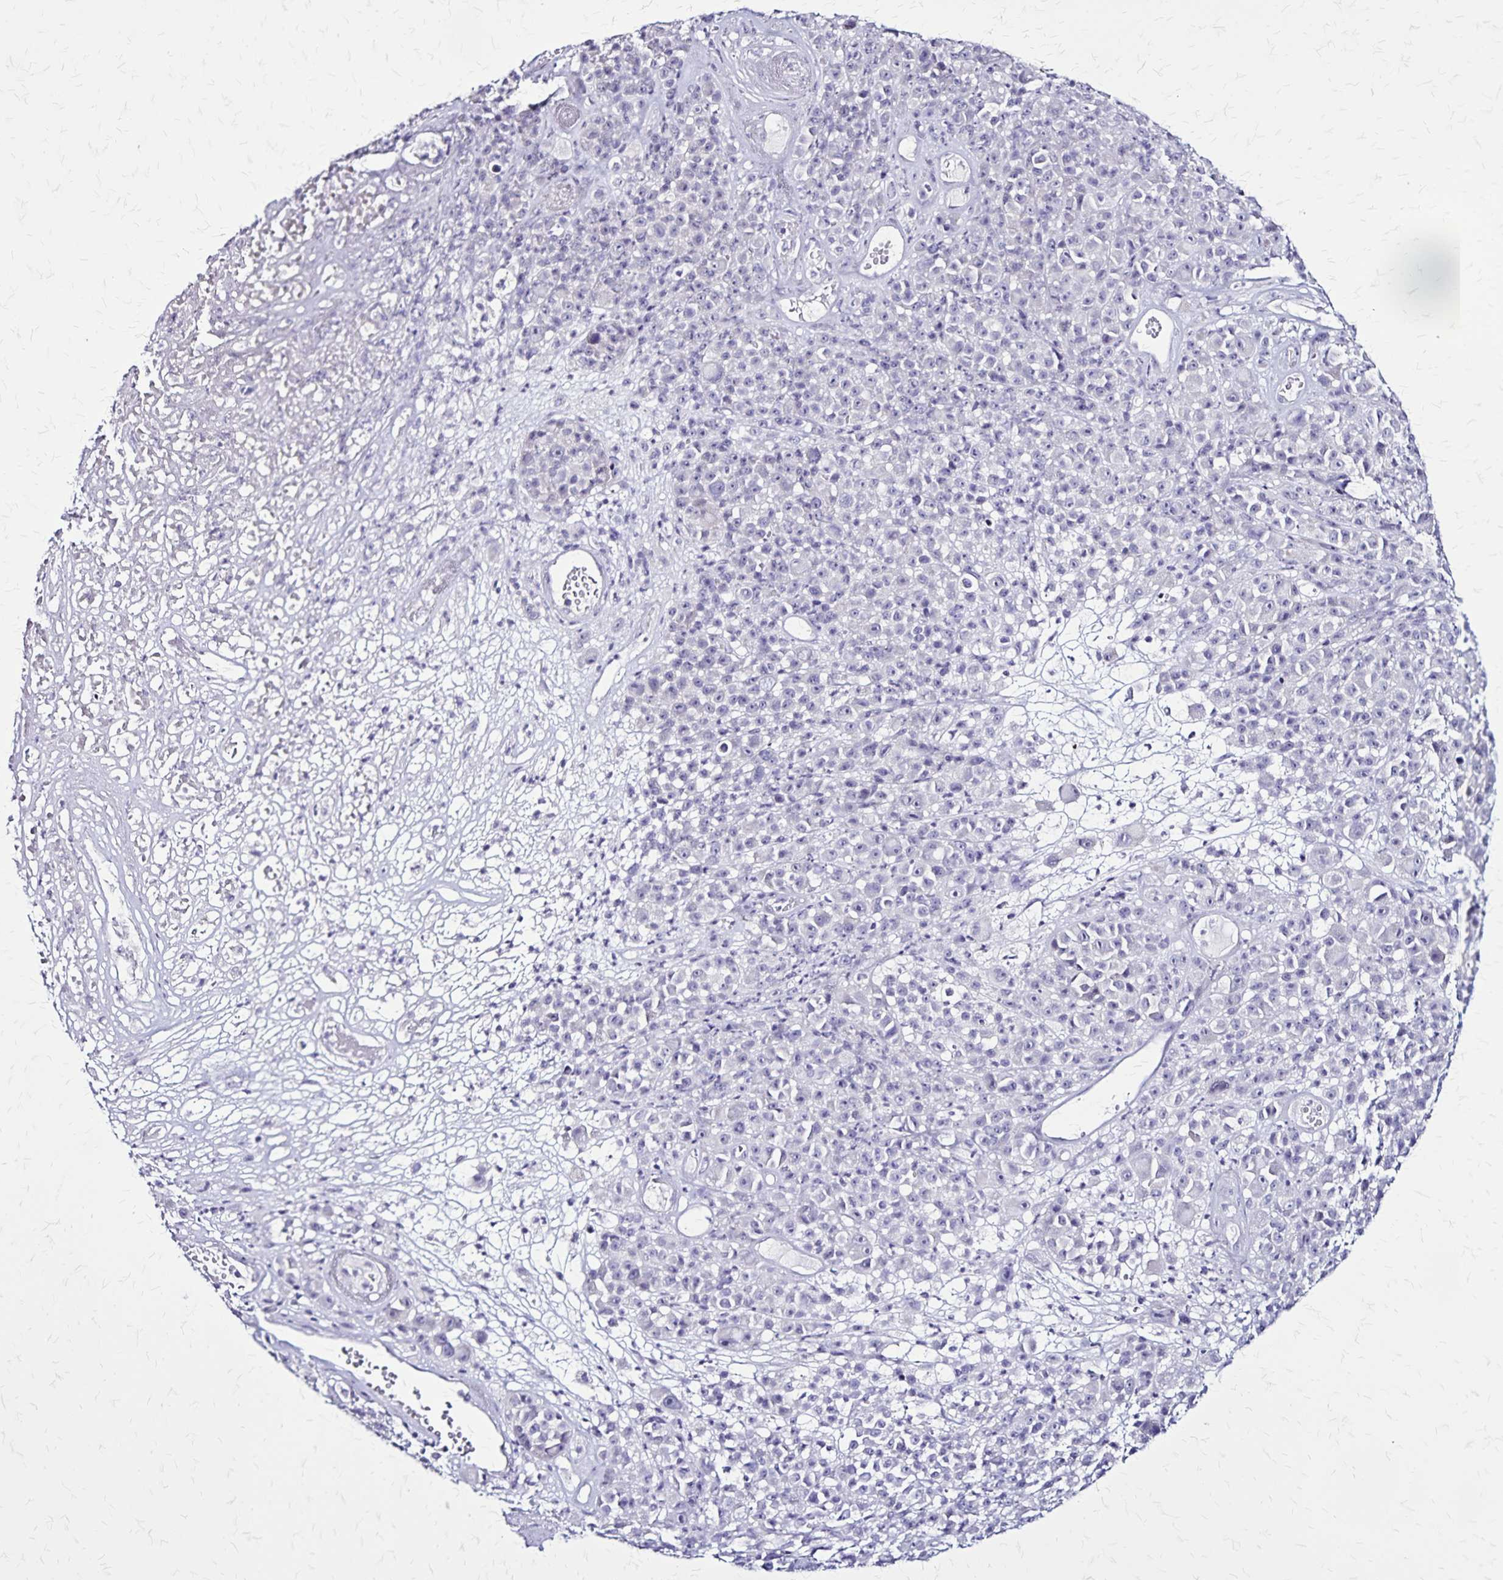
{"staining": {"intensity": "negative", "quantity": "none", "location": "none"}, "tissue": "melanoma", "cell_type": "Tumor cells", "image_type": "cancer", "snomed": [{"axis": "morphology", "description": "Malignant melanoma, NOS"}, {"axis": "topography", "description": "Skin"}, {"axis": "topography", "description": "Skin of back"}], "caption": "DAB (3,3'-diaminobenzidine) immunohistochemical staining of melanoma exhibits no significant expression in tumor cells.", "gene": "PLXNA4", "patient": {"sex": "male", "age": 91}}